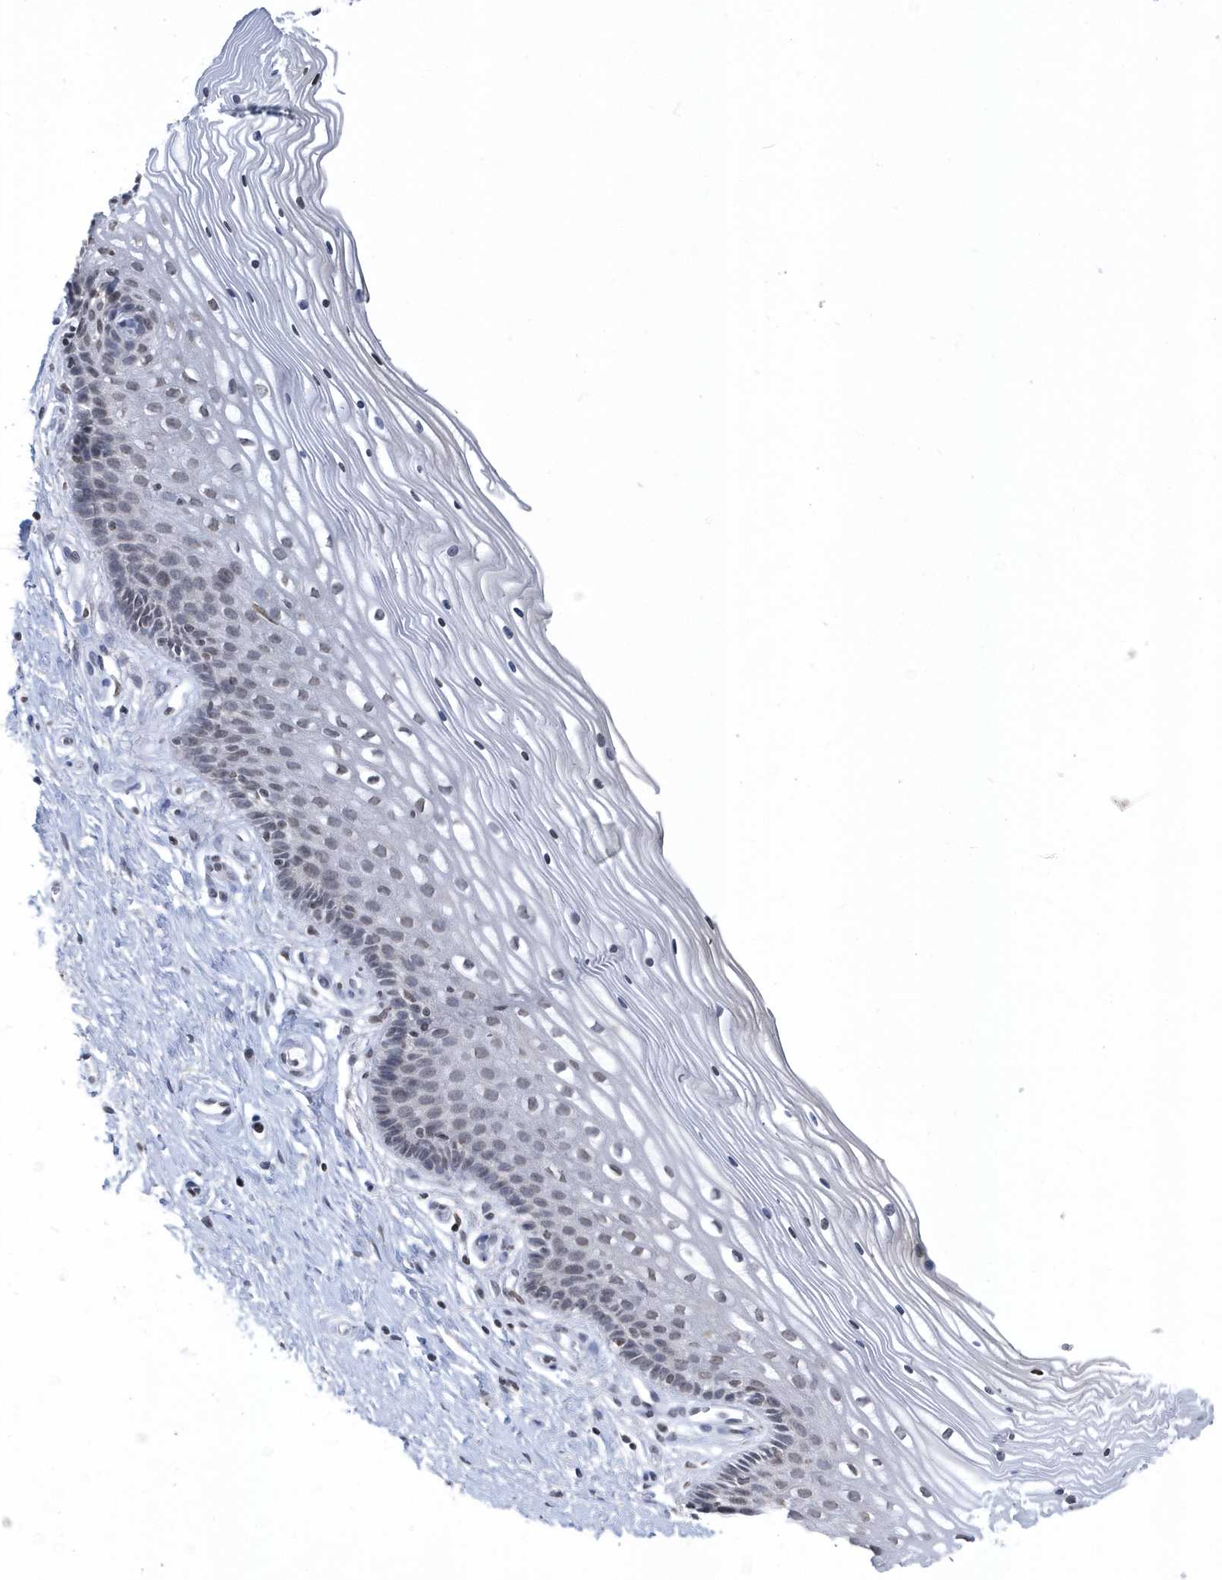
{"staining": {"intensity": "weak", "quantity": "<25%", "location": "cytoplasmic/membranous"}, "tissue": "cervix", "cell_type": "Glandular cells", "image_type": "normal", "snomed": [{"axis": "morphology", "description": "Normal tissue, NOS"}, {"axis": "topography", "description": "Cervix"}], "caption": "An immunohistochemistry histopathology image of normal cervix is shown. There is no staining in glandular cells of cervix.", "gene": "VWA5B2", "patient": {"sex": "female", "age": 33}}